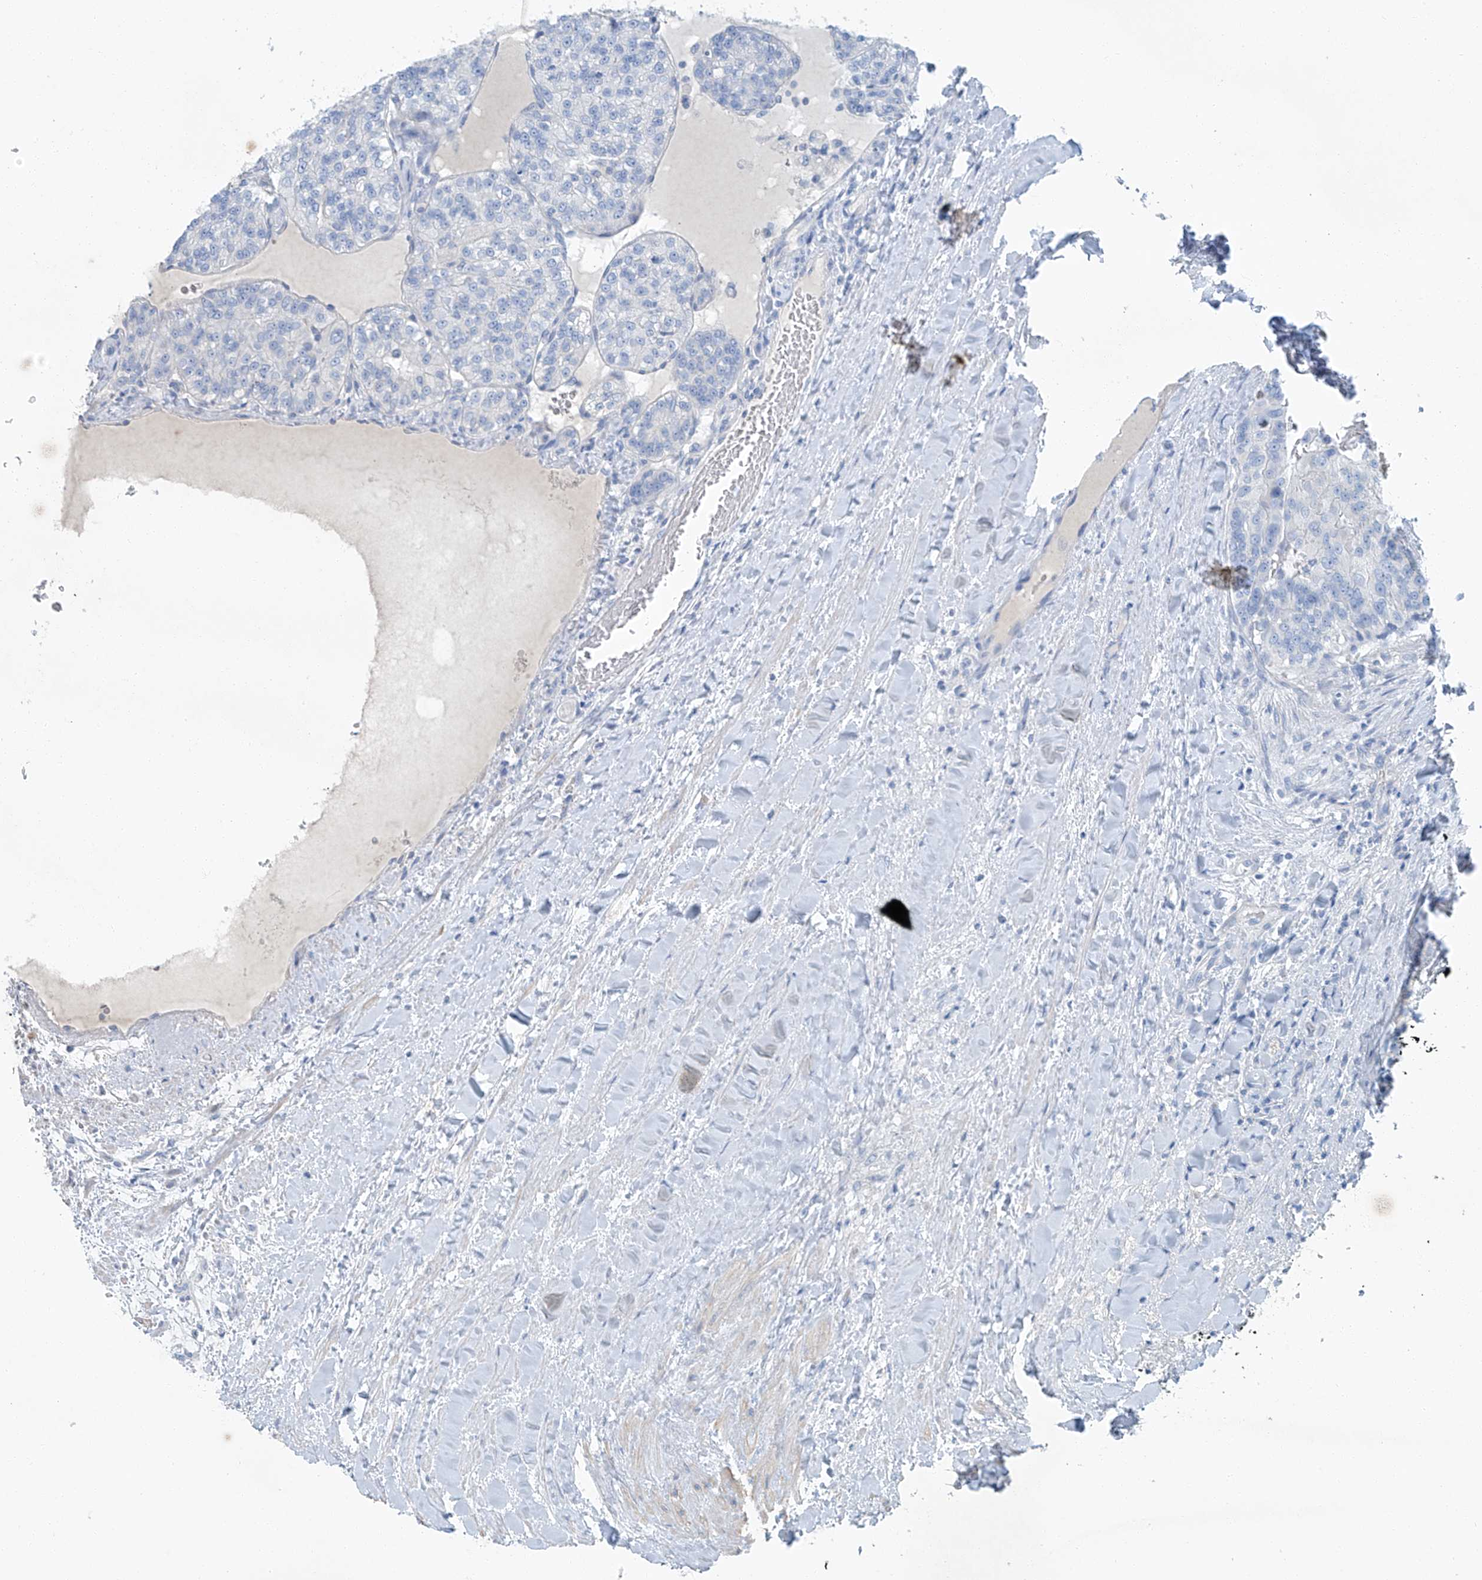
{"staining": {"intensity": "negative", "quantity": "none", "location": "none"}, "tissue": "renal cancer", "cell_type": "Tumor cells", "image_type": "cancer", "snomed": [{"axis": "morphology", "description": "Adenocarcinoma, NOS"}, {"axis": "topography", "description": "Kidney"}], "caption": "IHC histopathology image of human adenocarcinoma (renal) stained for a protein (brown), which demonstrates no positivity in tumor cells.", "gene": "C1orf87", "patient": {"sex": "female", "age": 63}}